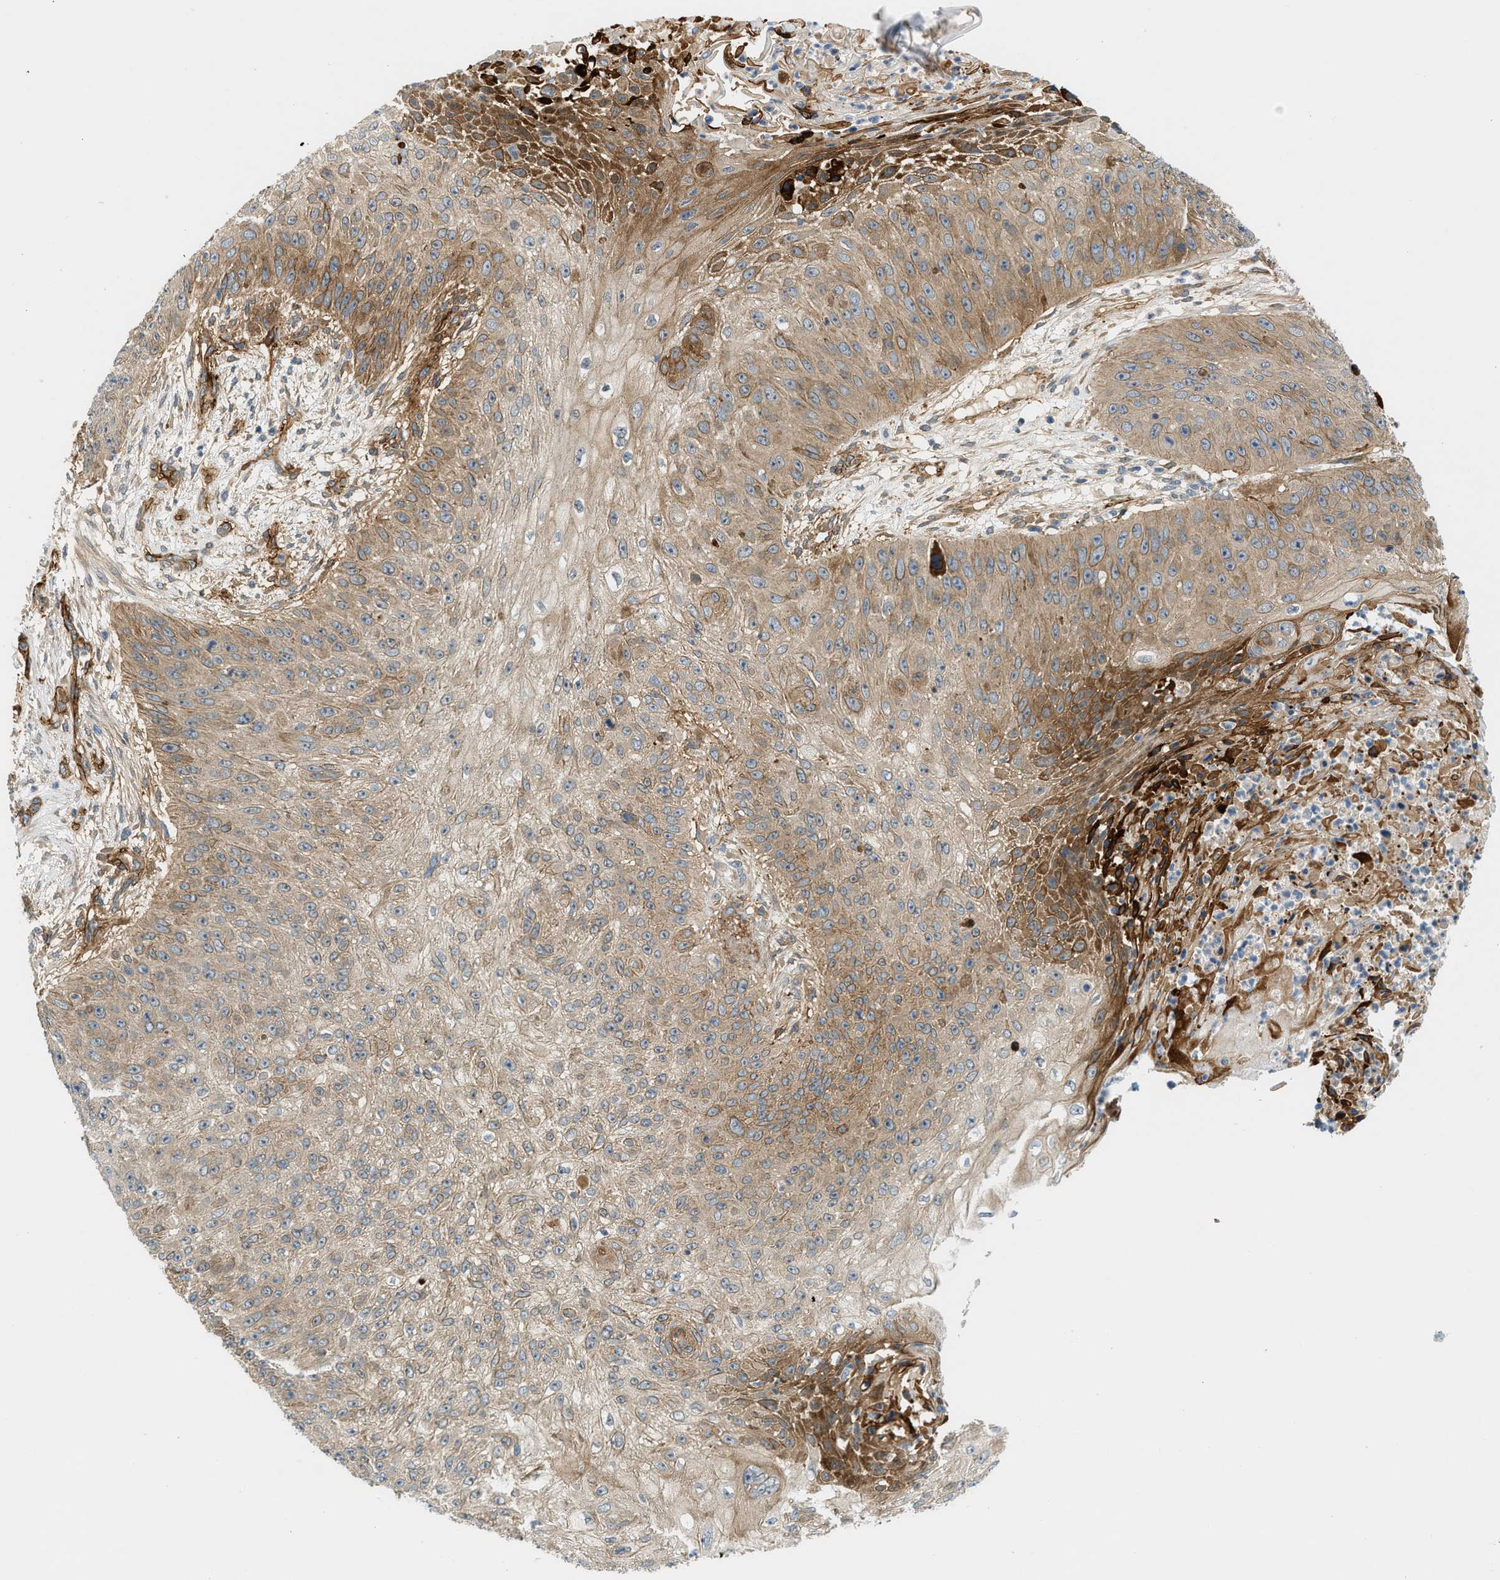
{"staining": {"intensity": "moderate", "quantity": ">75%", "location": "cytoplasmic/membranous"}, "tissue": "skin cancer", "cell_type": "Tumor cells", "image_type": "cancer", "snomed": [{"axis": "morphology", "description": "Squamous cell carcinoma, NOS"}, {"axis": "topography", "description": "Skin"}], "caption": "DAB immunohistochemical staining of human squamous cell carcinoma (skin) reveals moderate cytoplasmic/membranous protein expression in about >75% of tumor cells.", "gene": "EDNRA", "patient": {"sex": "female", "age": 80}}